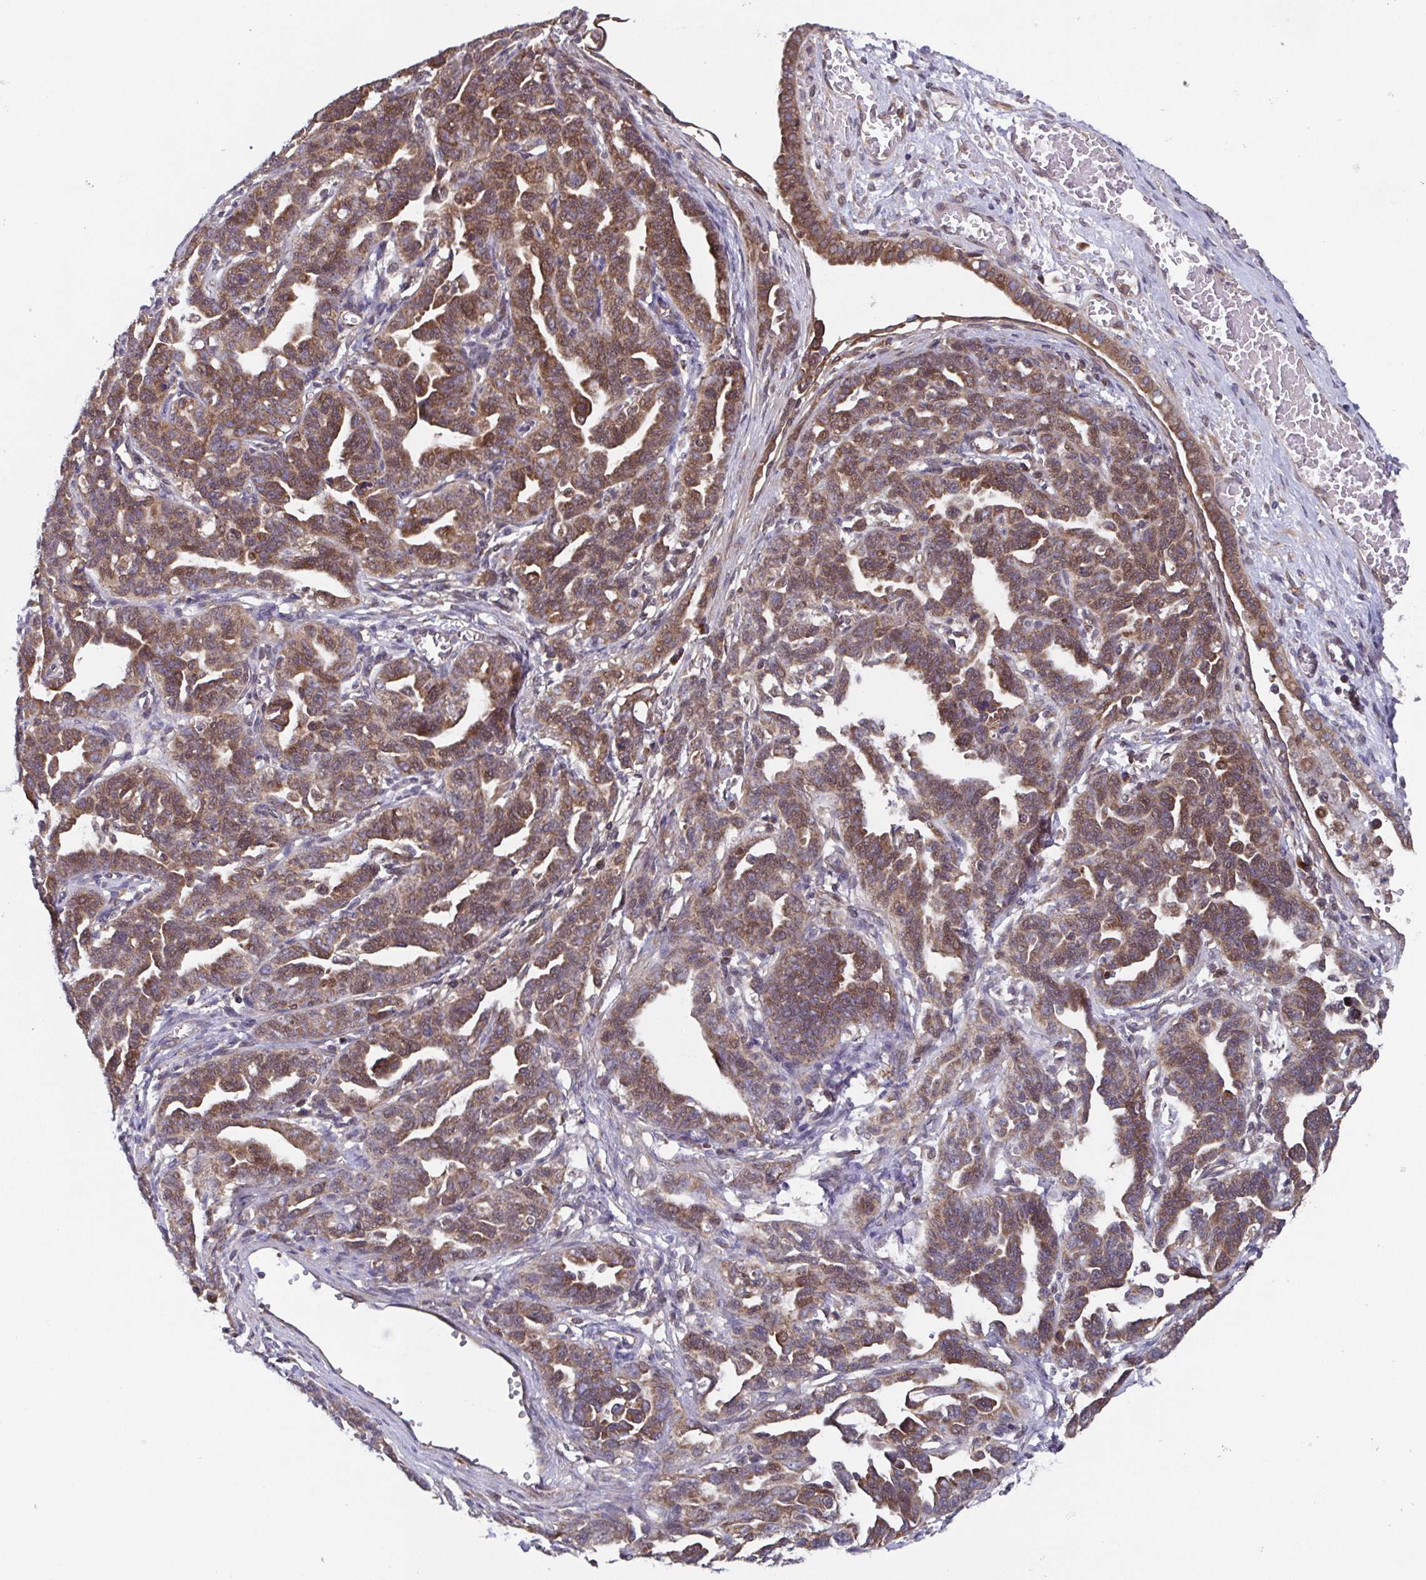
{"staining": {"intensity": "moderate", "quantity": ">75%", "location": "cytoplasmic/membranous,nuclear"}, "tissue": "ovarian cancer", "cell_type": "Tumor cells", "image_type": "cancer", "snomed": [{"axis": "morphology", "description": "Cystadenocarcinoma, serous, NOS"}, {"axis": "topography", "description": "Ovary"}], "caption": "Immunohistochemical staining of human ovarian cancer (serous cystadenocarcinoma) shows moderate cytoplasmic/membranous and nuclear protein positivity in approximately >75% of tumor cells.", "gene": "COPB1", "patient": {"sex": "female", "age": 69}}